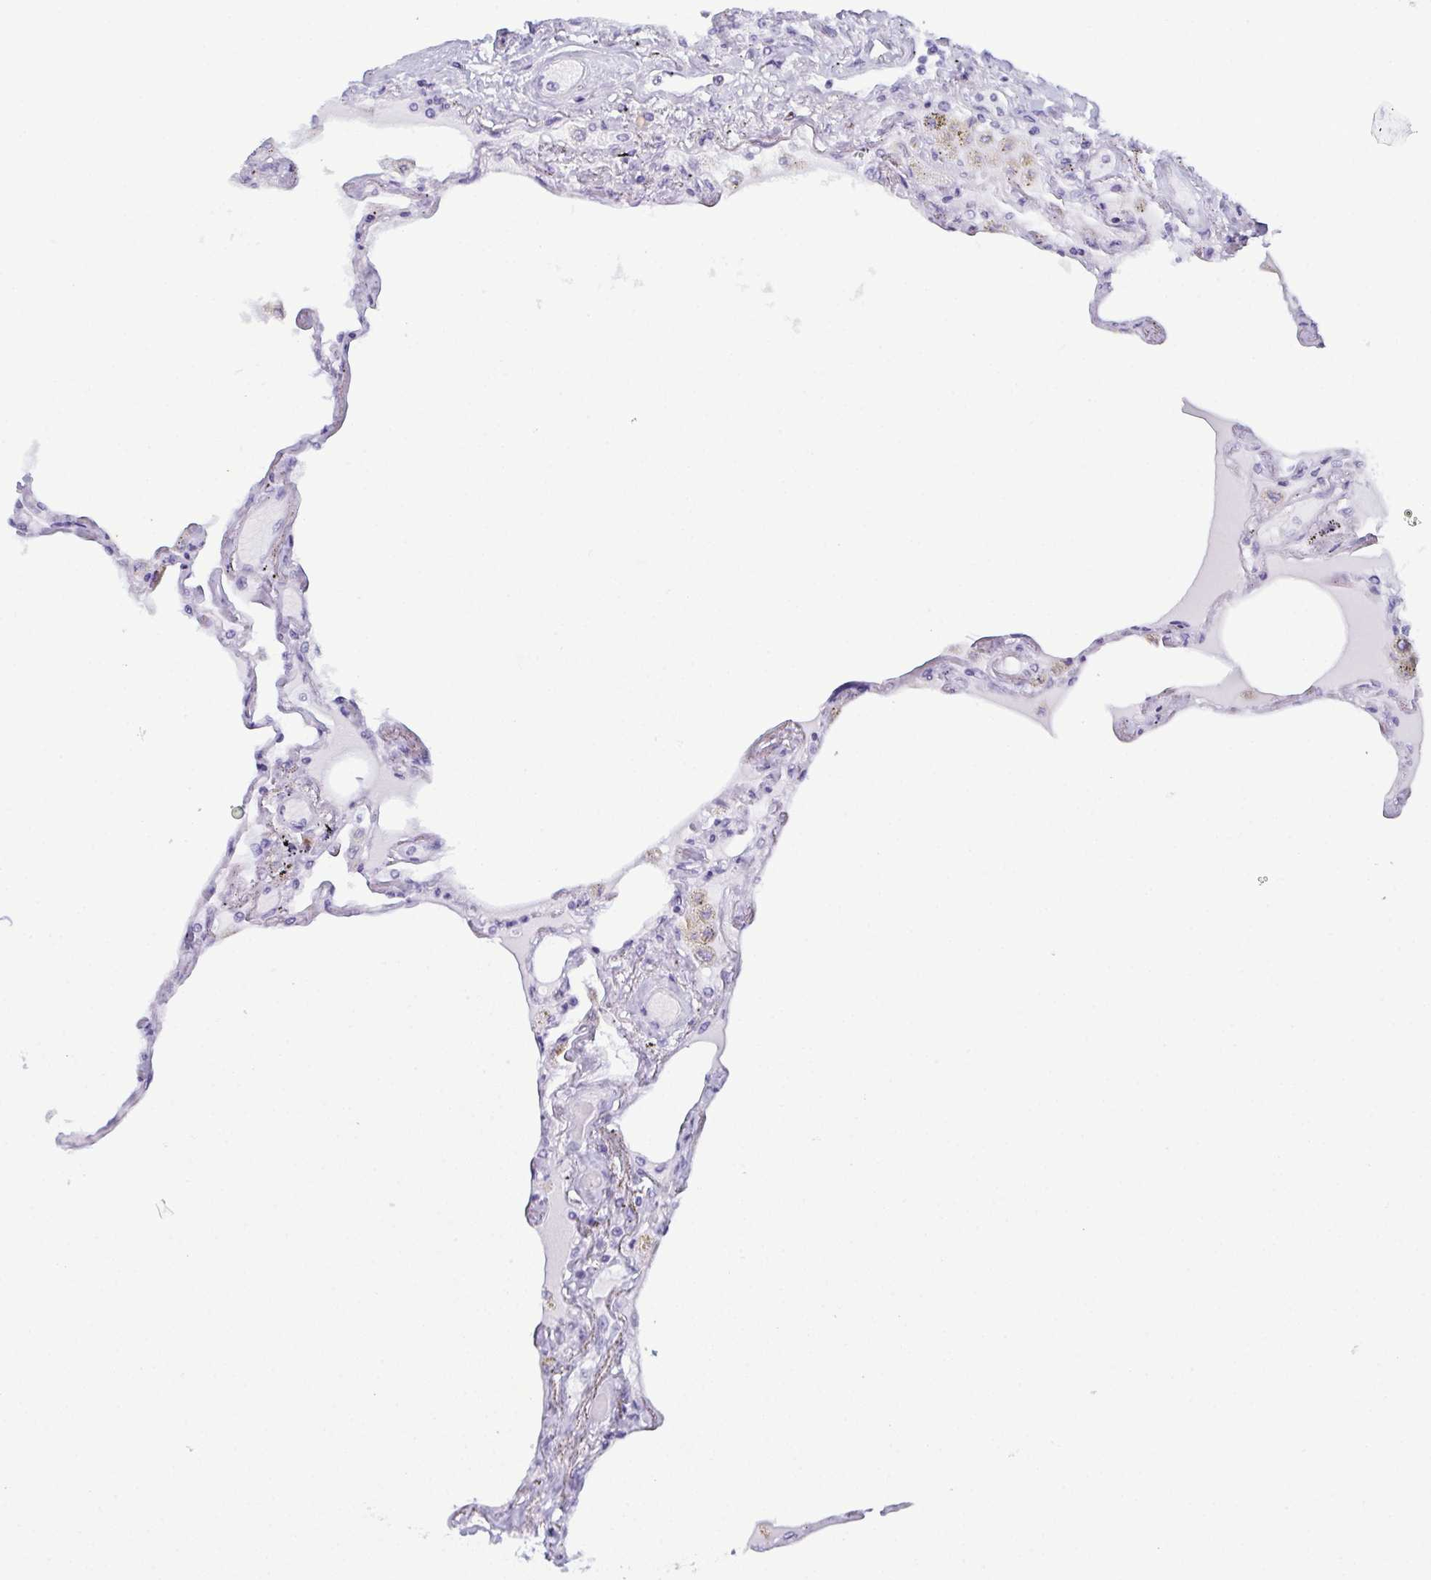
{"staining": {"intensity": "negative", "quantity": "none", "location": "none"}, "tissue": "lung", "cell_type": "Alveolar cells", "image_type": "normal", "snomed": [{"axis": "morphology", "description": "Normal tissue, NOS"}, {"axis": "morphology", "description": "Adenocarcinoma, NOS"}, {"axis": "topography", "description": "Cartilage tissue"}, {"axis": "topography", "description": "Lung"}], "caption": "The photomicrograph reveals no staining of alveolar cells in normal lung.", "gene": "RBM7", "patient": {"sex": "female", "age": 67}}